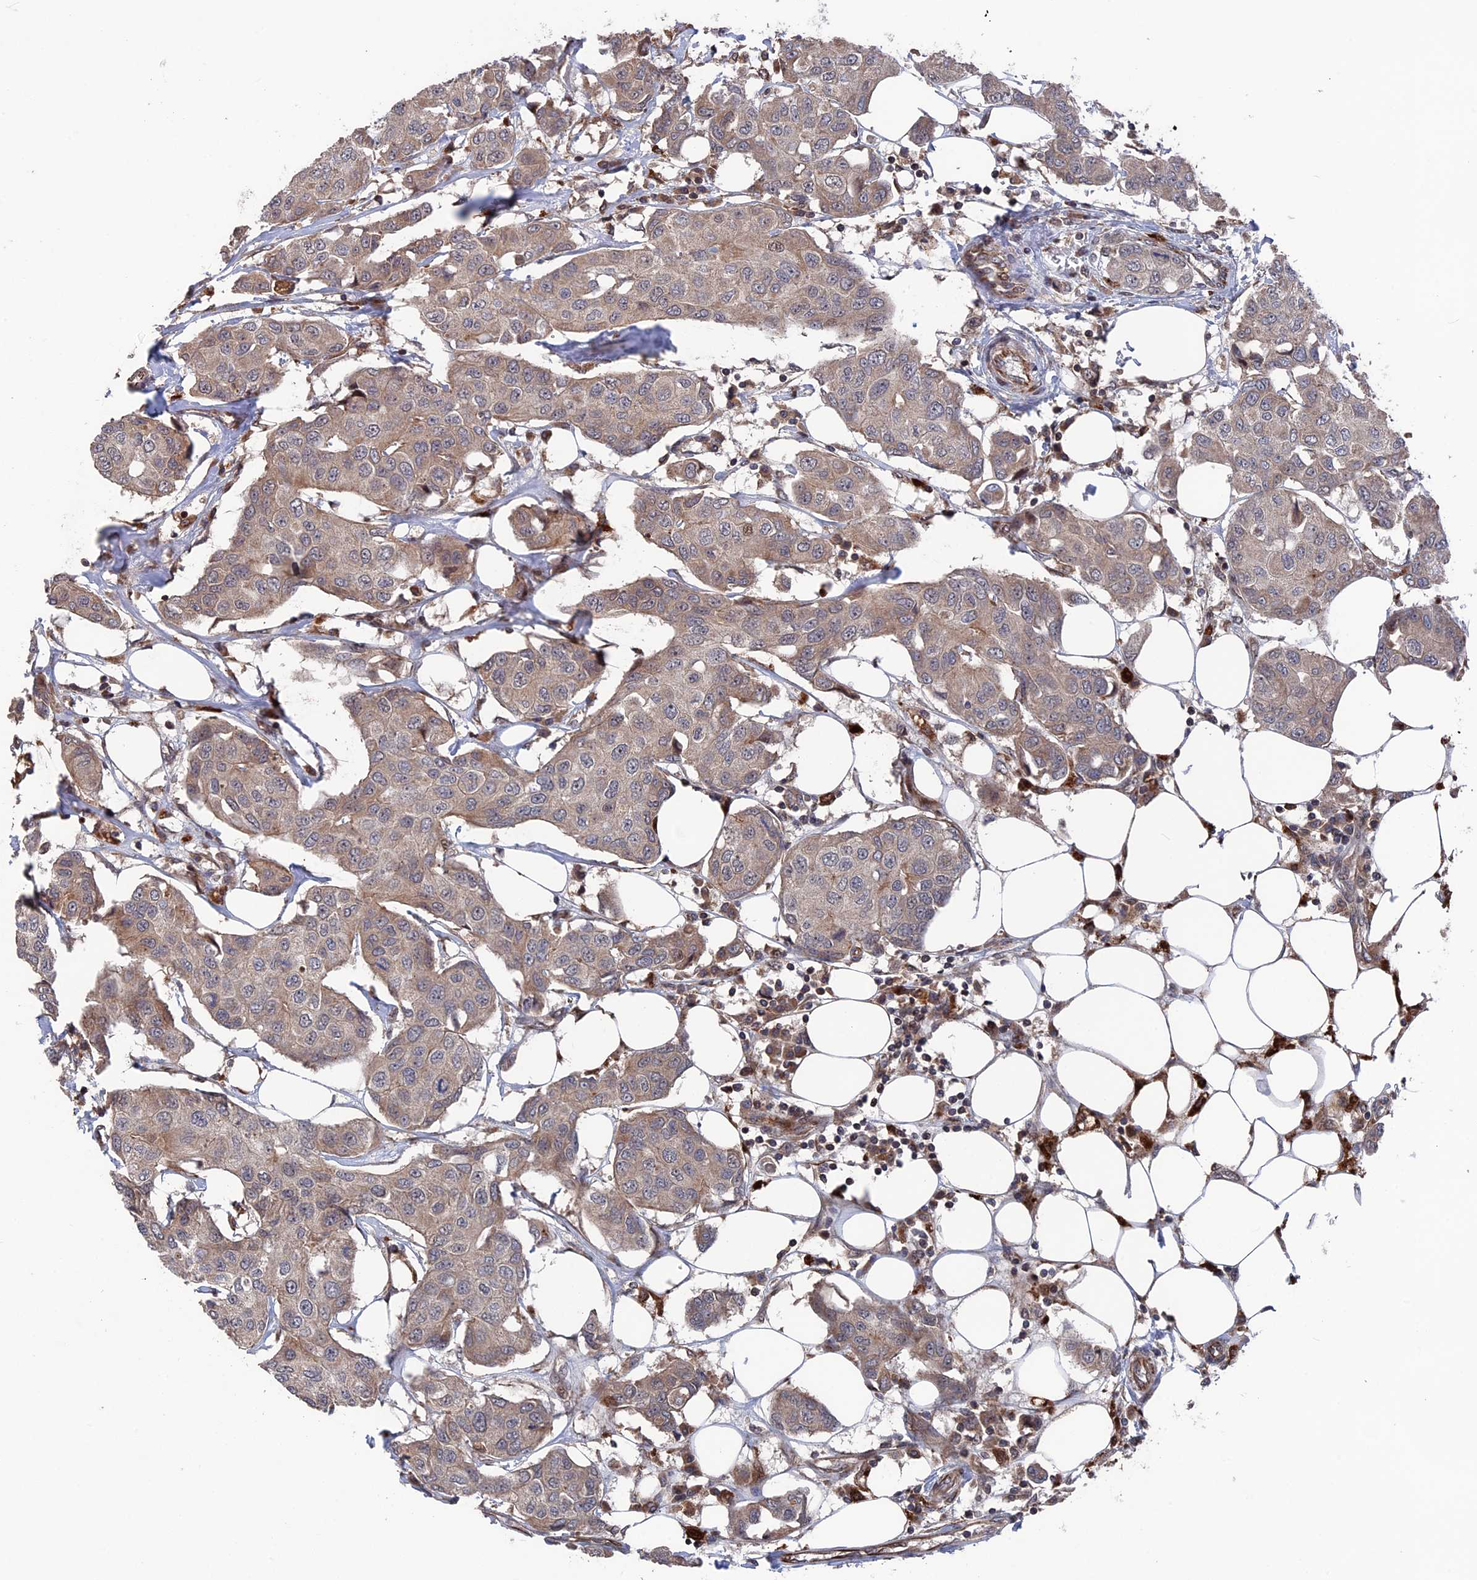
{"staining": {"intensity": "weak", "quantity": "25%-75%", "location": "cytoplasmic/membranous,nuclear"}, "tissue": "breast cancer", "cell_type": "Tumor cells", "image_type": "cancer", "snomed": [{"axis": "morphology", "description": "Duct carcinoma"}, {"axis": "topography", "description": "Breast"}], "caption": "Brown immunohistochemical staining in breast intraductal carcinoma demonstrates weak cytoplasmic/membranous and nuclear expression in approximately 25%-75% of tumor cells.", "gene": "PLA2G15", "patient": {"sex": "female", "age": 80}}